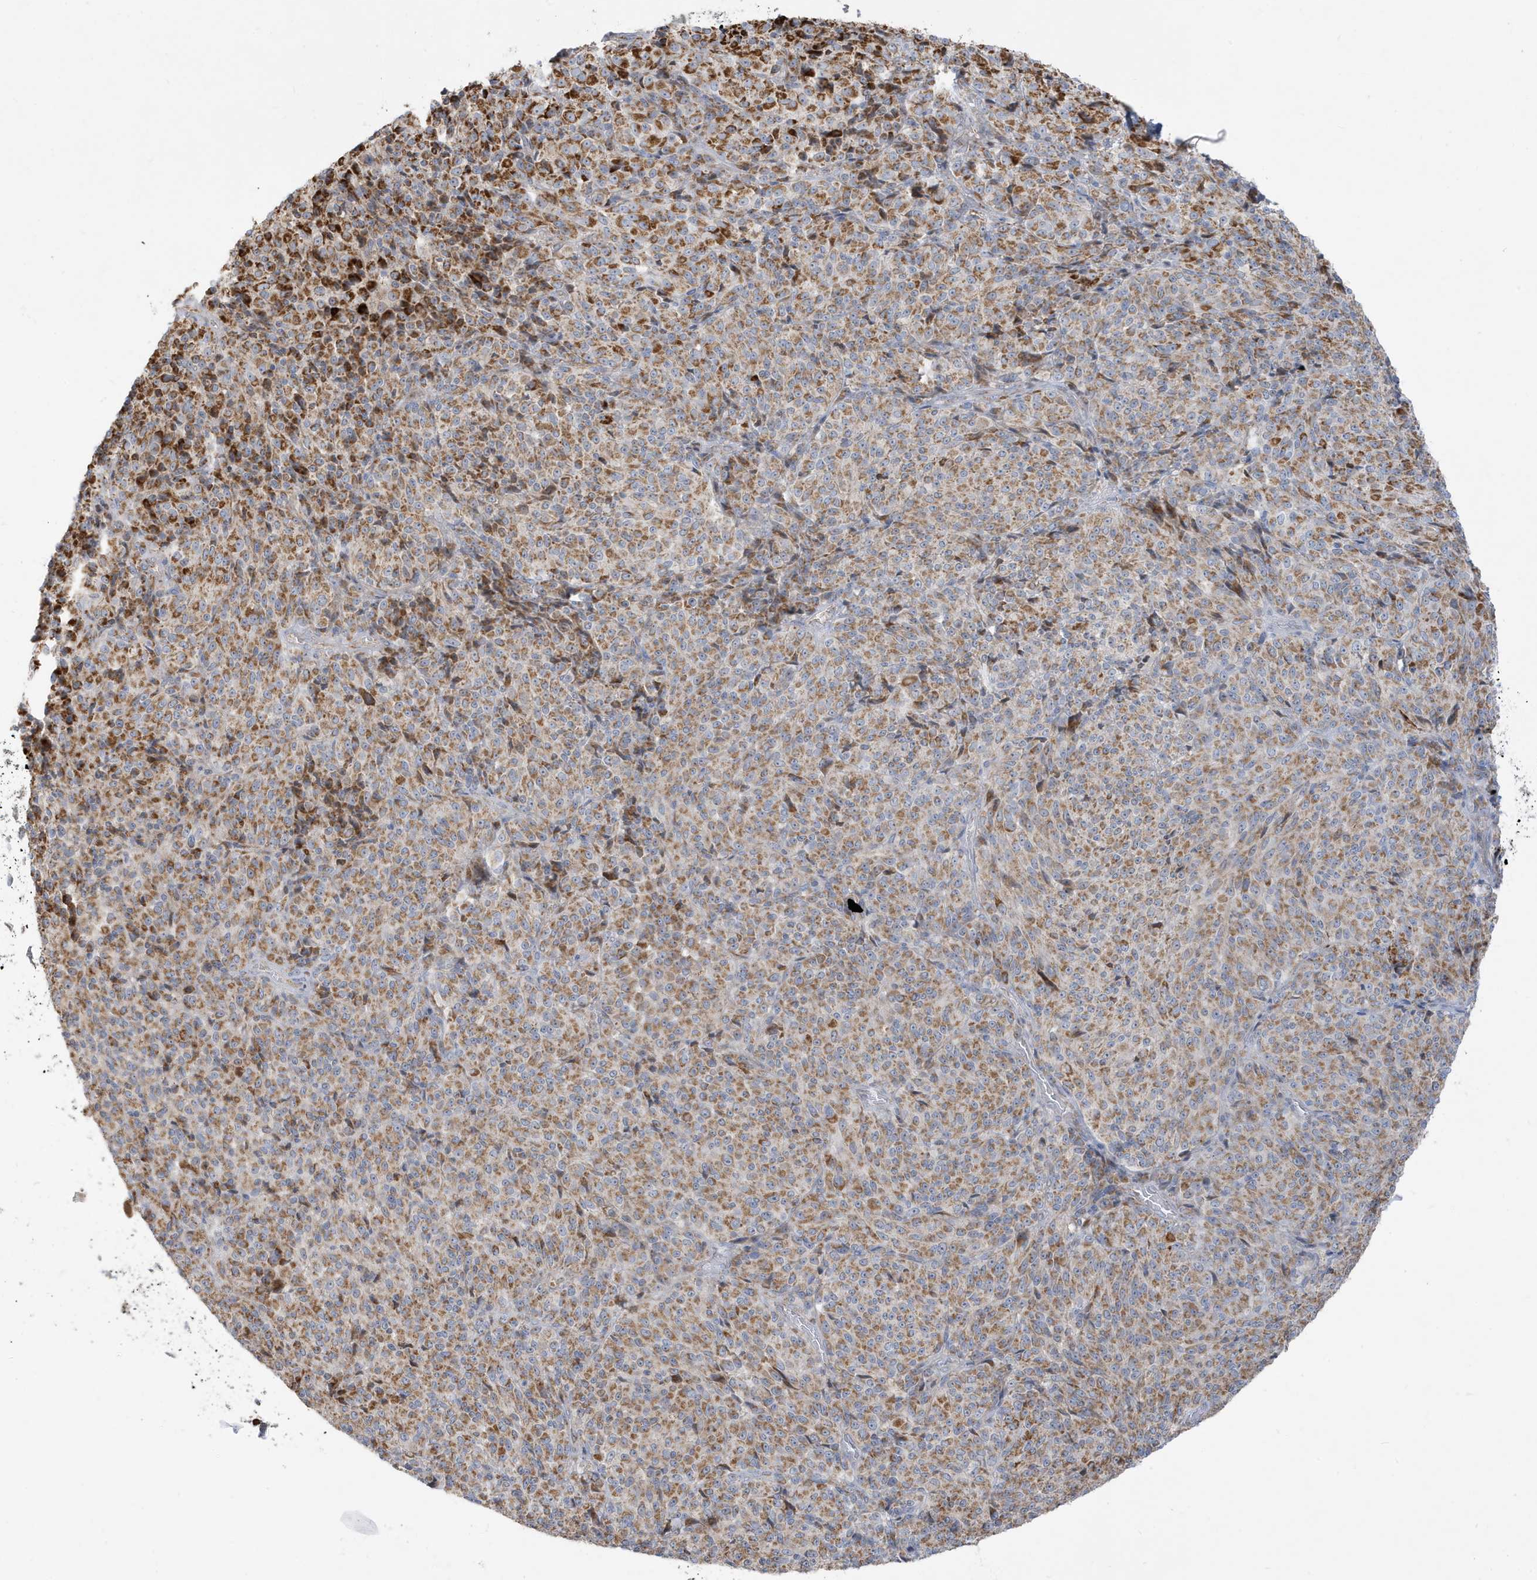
{"staining": {"intensity": "moderate", "quantity": ">75%", "location": "cytoplasmic/membranous"}, "tissue": "melanoma", "cell_type": "Tumor cells", "image_type": "cancer", "snomed": [{"axis": "morphology", "description": "Malignant melanoma, Metastatic site"}, {"axis": "topography", "description": "Brain"}], "caption": "Protein expression analysis of human melanoma reveals moderate cytoplasmic/membranous expression in approximately >75% of tumor cells.", "gene": "IFT57", "patient": {"sex": "female", "age": 56}}